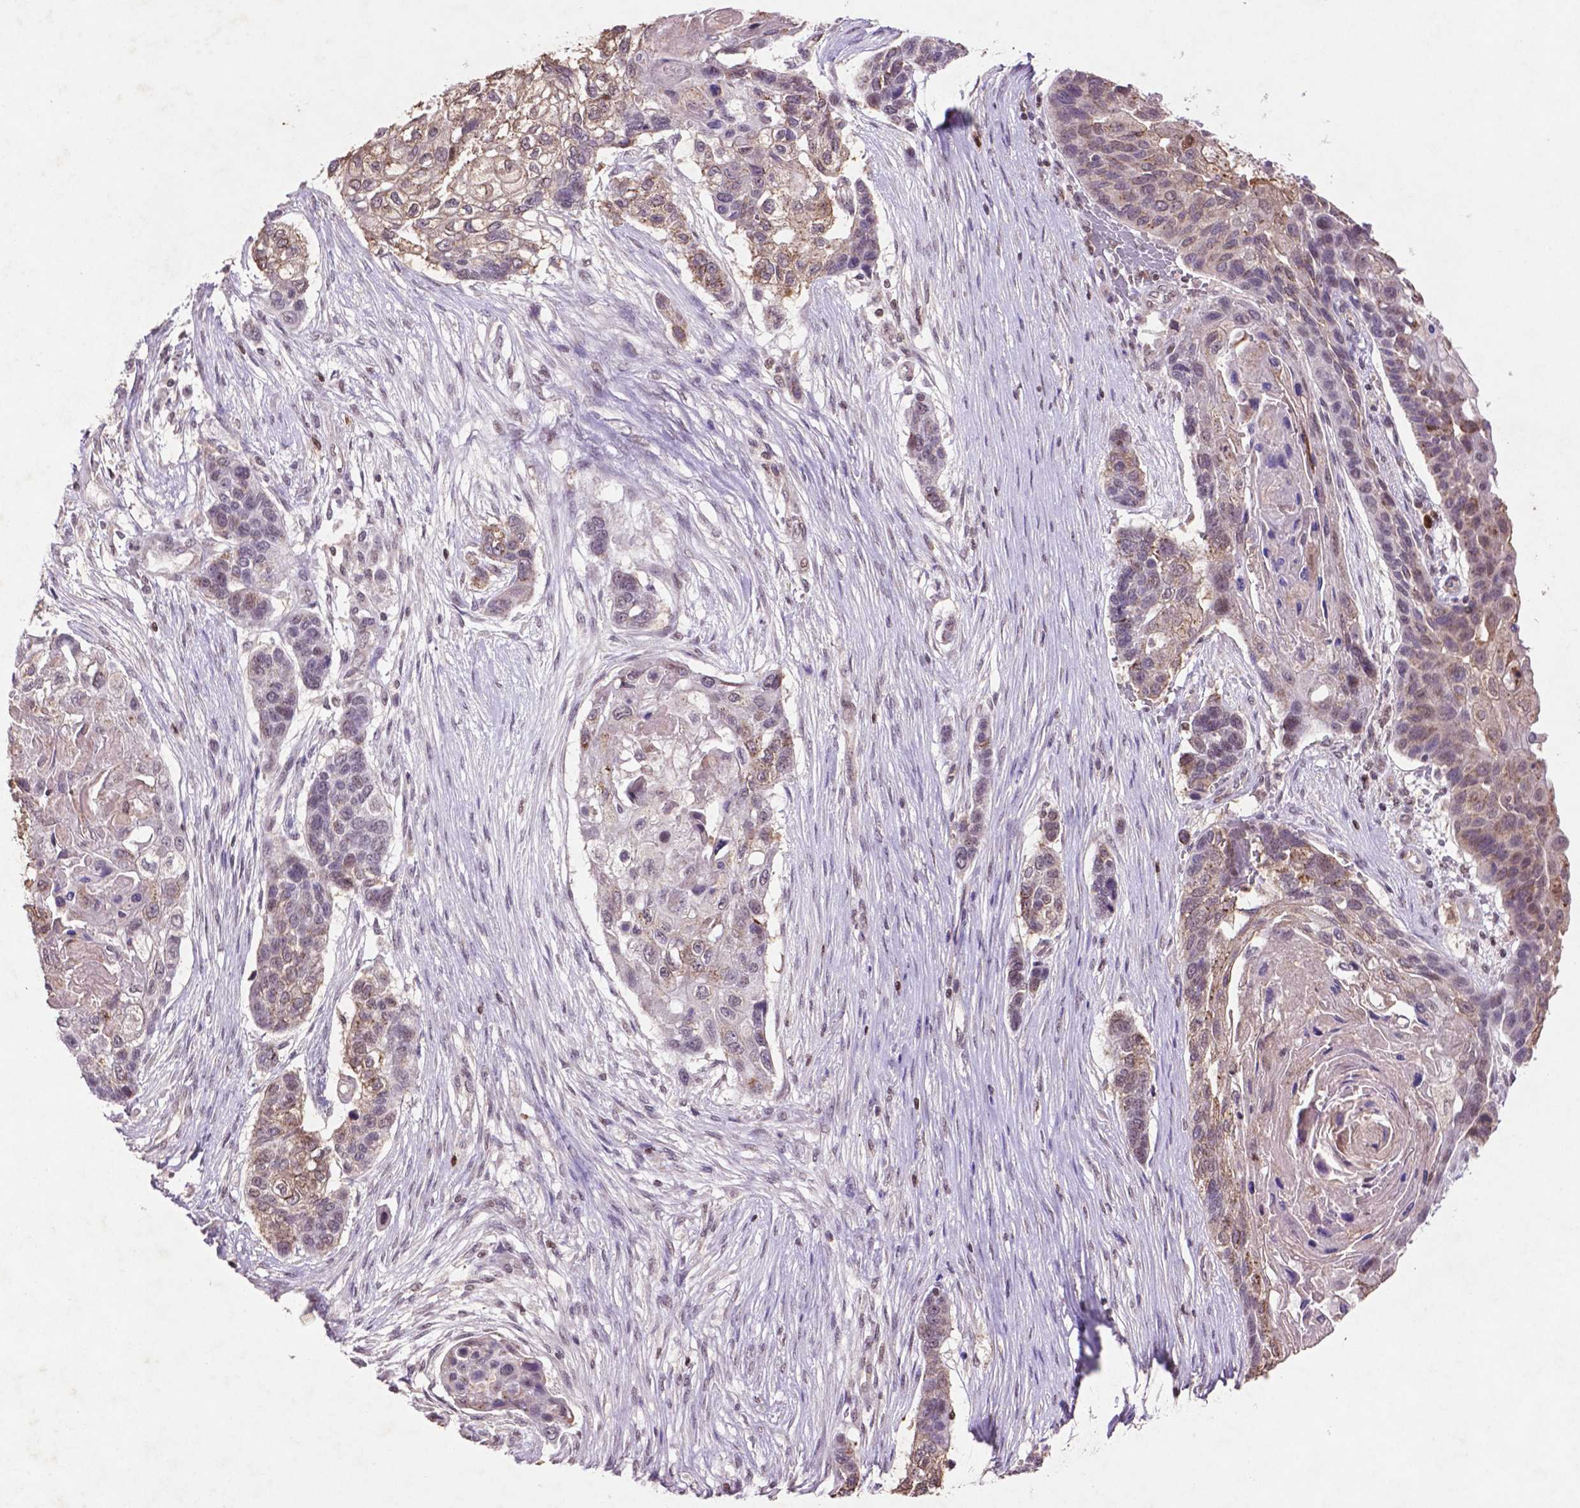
{"staining": {"intensity": "weak", "quantity": "<25%", "location": "cytoplasmic/membranous"}, "tissue": "lung cancer", "cell_type": "Tumor cells", "image_type": "cancer", "snomed": [{"axis": "morphology", "description": "Squamous cell carcinoma, NOS"}, {"axis": "topography", "description": "Lung"}], "caption": "The histopathology image displays no staining of tumor cells in lung squamous cell carcinoma.", "gene": "GLRX", "patient": {"sex": "male", "age": 69}}